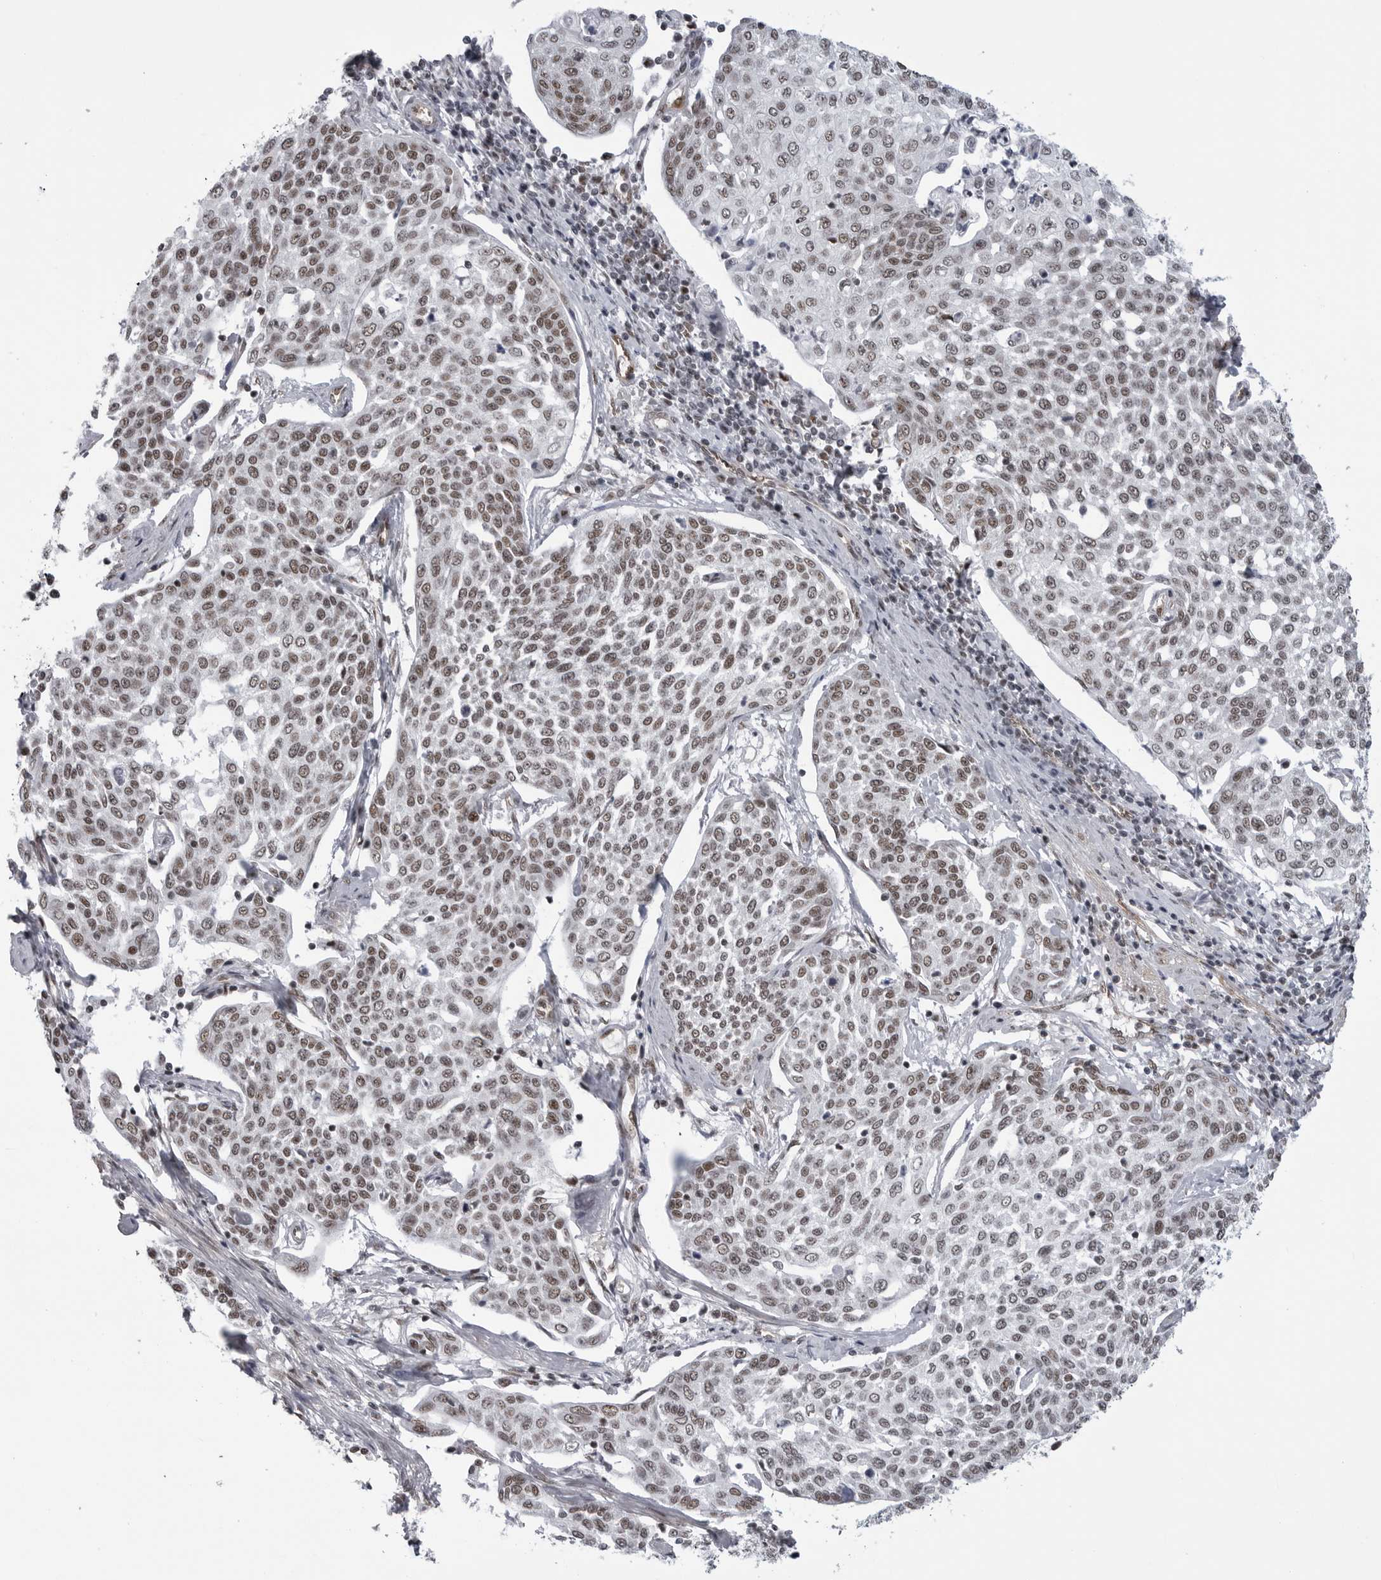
{"staining": {"intensity": "moderate", "quantity": ">75%", "location": "nuclear"}, "tissue": "cervical cancer", "cell_type": "Tumor cells", "image_type": "cancer", "snomed": [{"axis": "morphology", "description": "Squamous cell carcinoma, NOS"}, {"axis": "topography", "description": "Cervix"}], "caption": "There is medium levels of moderate nuclear expression in tumor cells of cervical squamous cell carcinoma, as demonstrated by immunohistochemical staining (brown color).", "gene": "RNF26", "patient": {"sex": "female", "age": 34}}